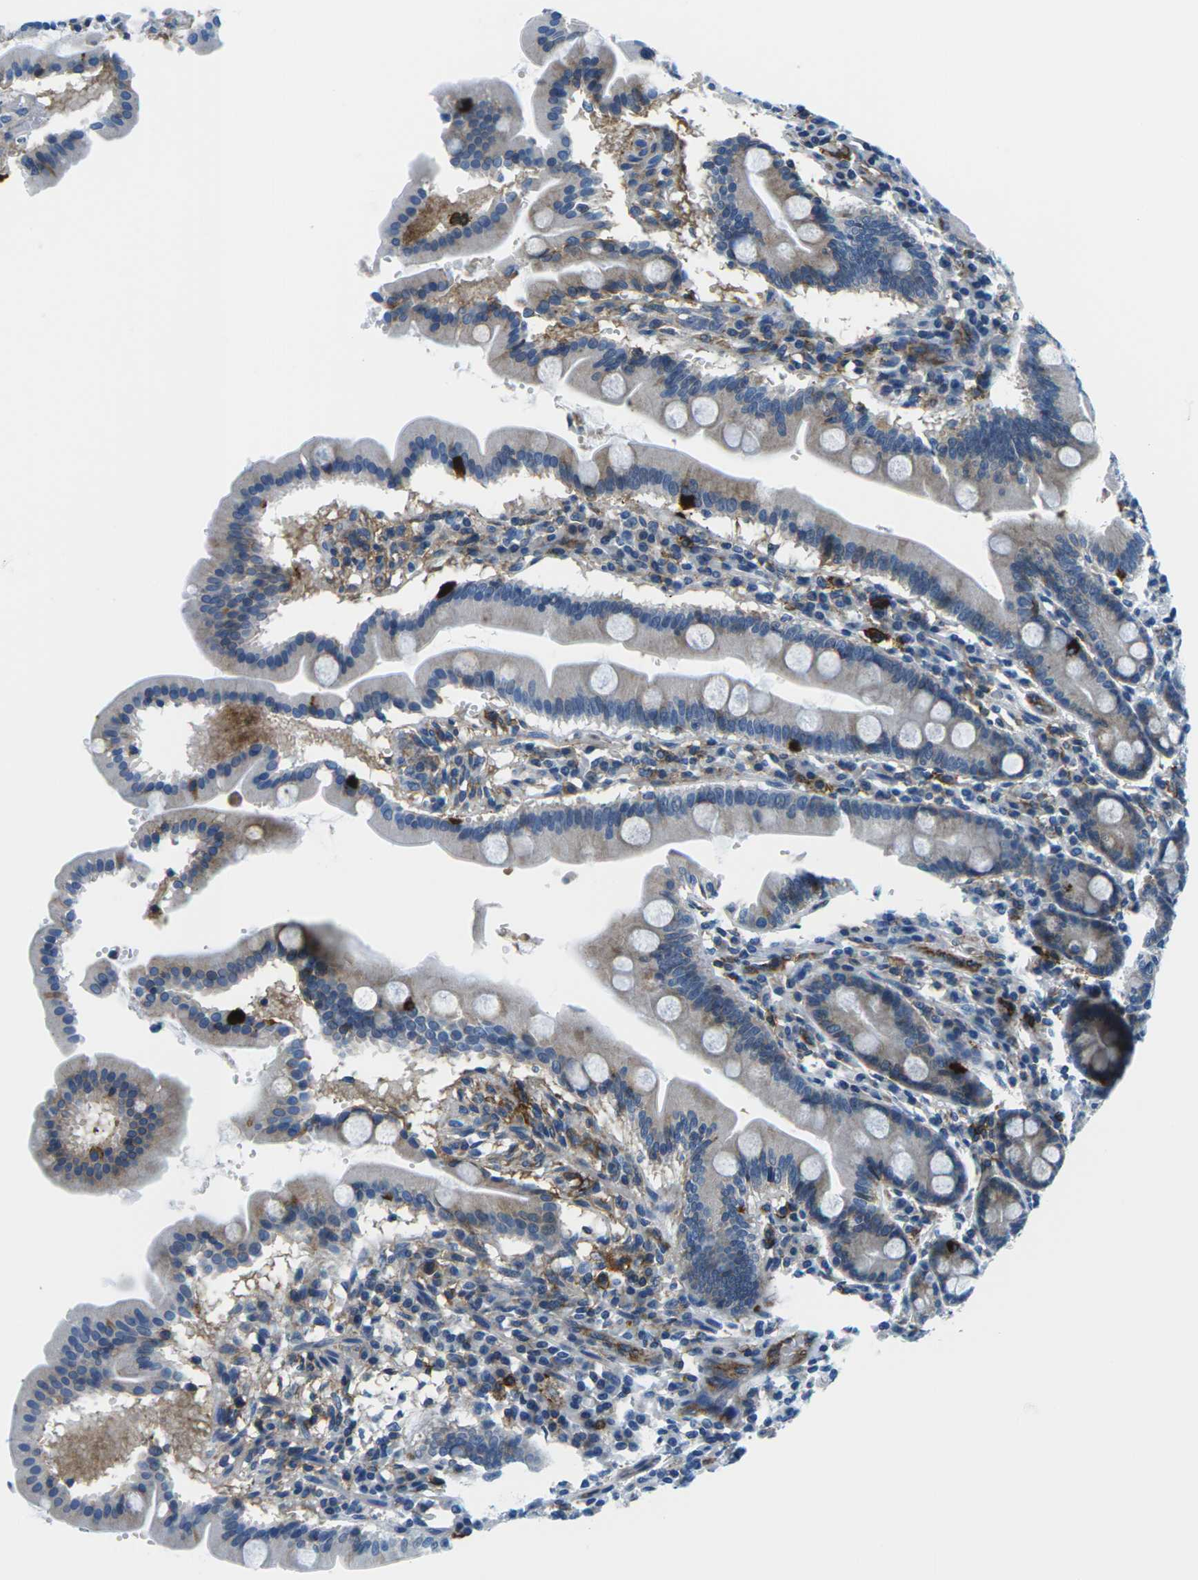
{"staining": {"intensity": "moderate", "quantity": "25%-75%", "location": "cytoplasmic/membranous"}, "tissue": "duodenum", "cell_type": "Glandular cells", "image_type": "normal", "snomed": [{"axis": "morphology", "description": "Normal tissue, NOS"}, {"axis": "topography", "description": "Duodenum"}], "caption": "Glandular cells show medium levels of moderate cytoplasmic/membranous staining in about 25%-75% of cells in unremarkable human duodenum.", "gene": "SOCS4", "patient": {"sex": "male", "age": 50}}